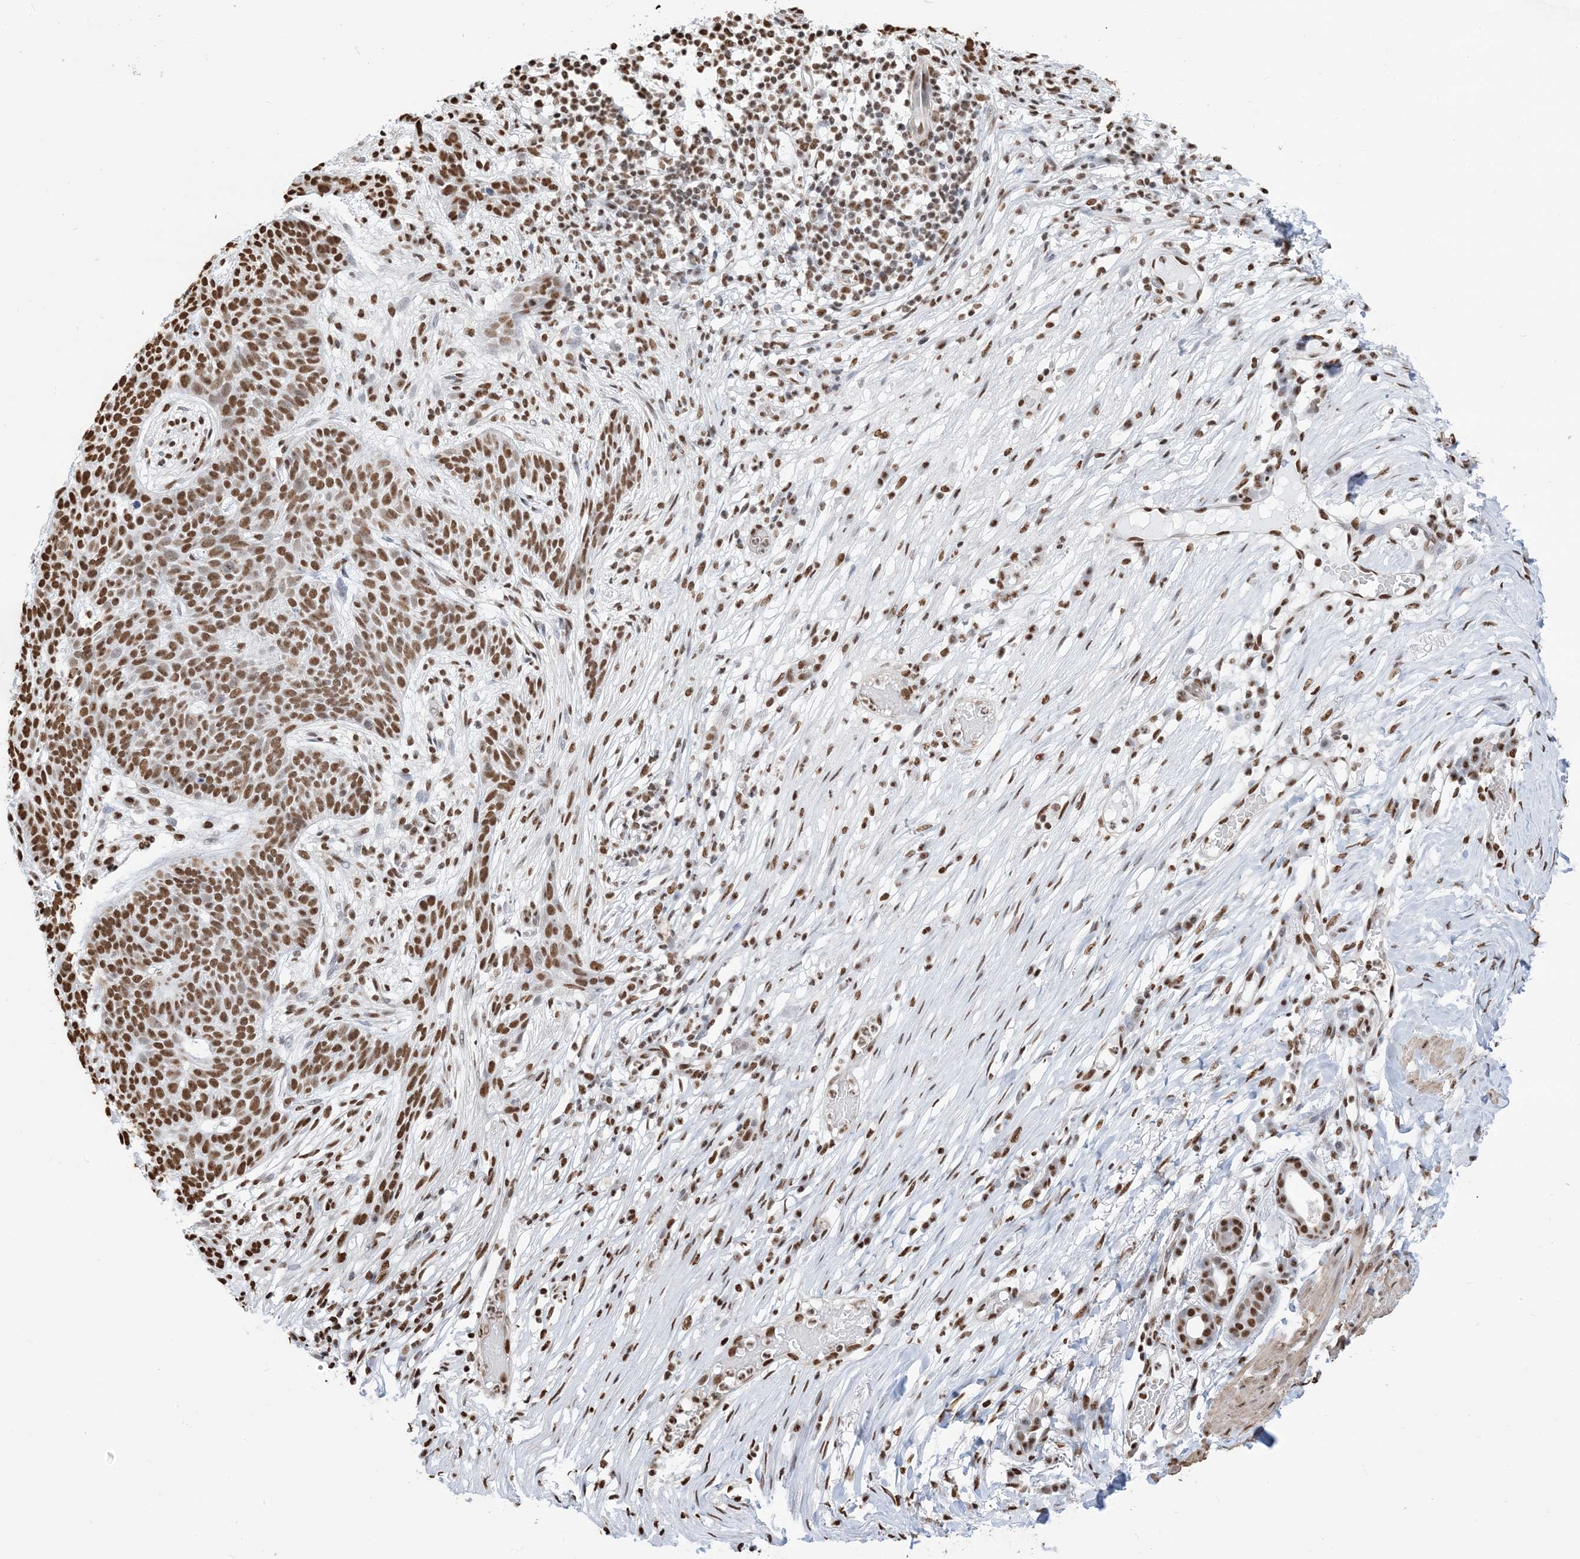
{"staining": {"intensity": "strong", "quantity": ">75%", "location": "nuclear"}, "tissue": "skin cancer", "cell_type": "Tumor cells", "image_type": "cancer", "snomed": [{"axis": "morphology", "description": "Normal tissue, NOS"}, {"axis": "morphology", "description": "Basal cell carcinoma"}, {"axis": "topography", "description": "Skin"}], "caption": "Immunohistochemical staining of human skin cancer (basal cell carcinoma) reveals high levels of strong nuclear positivity in about >75% of tumor cells.", "gene": "ZNF792", "patient": {"sex": "male", "age": 64}}